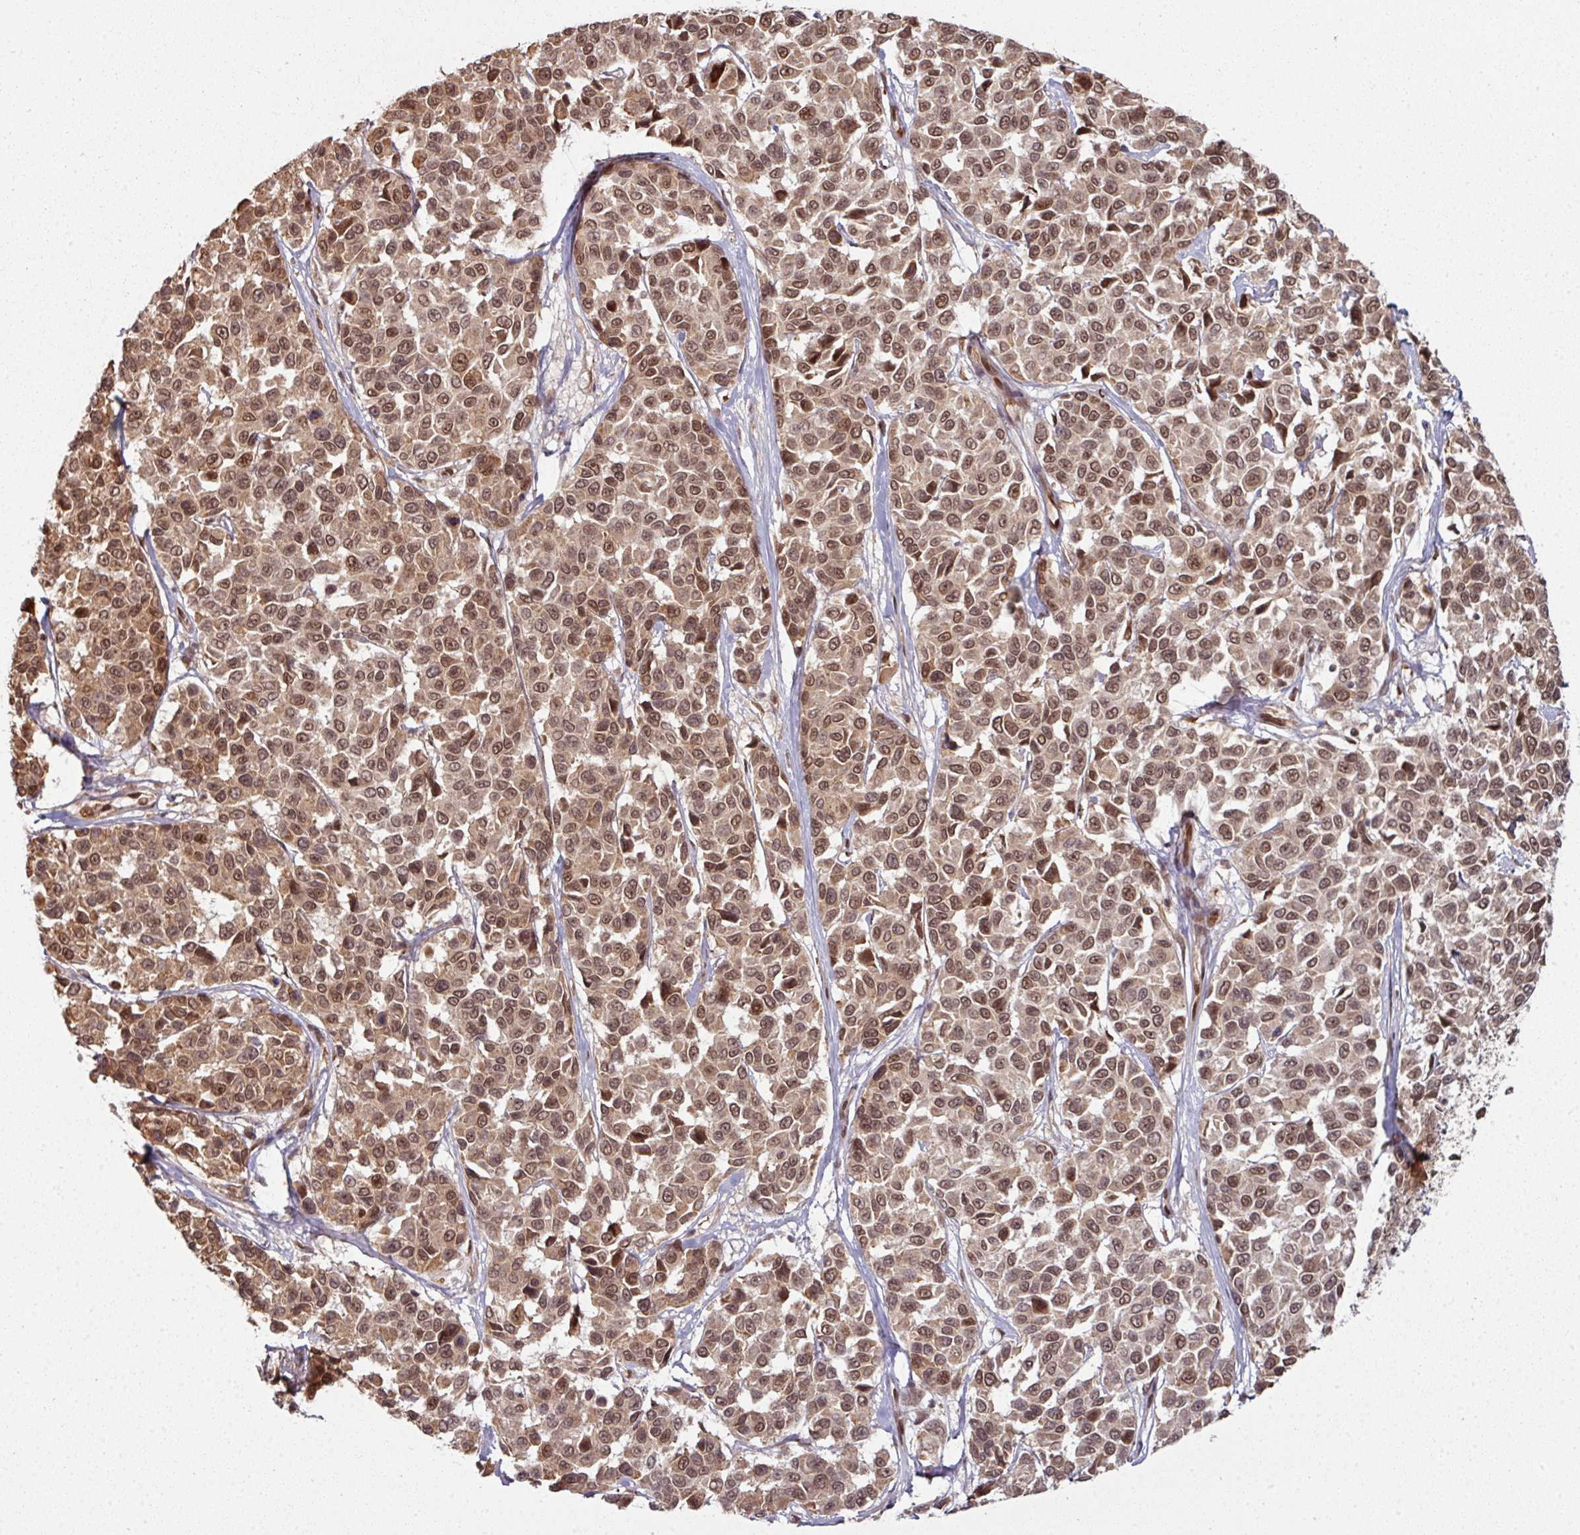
{"staining": {"intensity": "moderate", "quantity": ">75%", "location": "cytoplasmic/membranous,nuclear"}, "tissue": "melanoma", "cell_type": "Tumor cells", "image_type": "cancer", "snomed": [{"axis": "morphology", "description": "Malignant melanoma, NOS"}, {"axis": "topography", "description": "Skin"}], "caption": "A micrograph of melanoma stained for a protein demonstrates moderate cytoplasmic/membranous and nuclear brown staining in tumor cells. Using DAB (brown) and hematoxylin (blue) stains, captured at high magnification using brightfield microscopy.", "gene": "SIK3", "patient": {"sex": "female", "age": 66}}